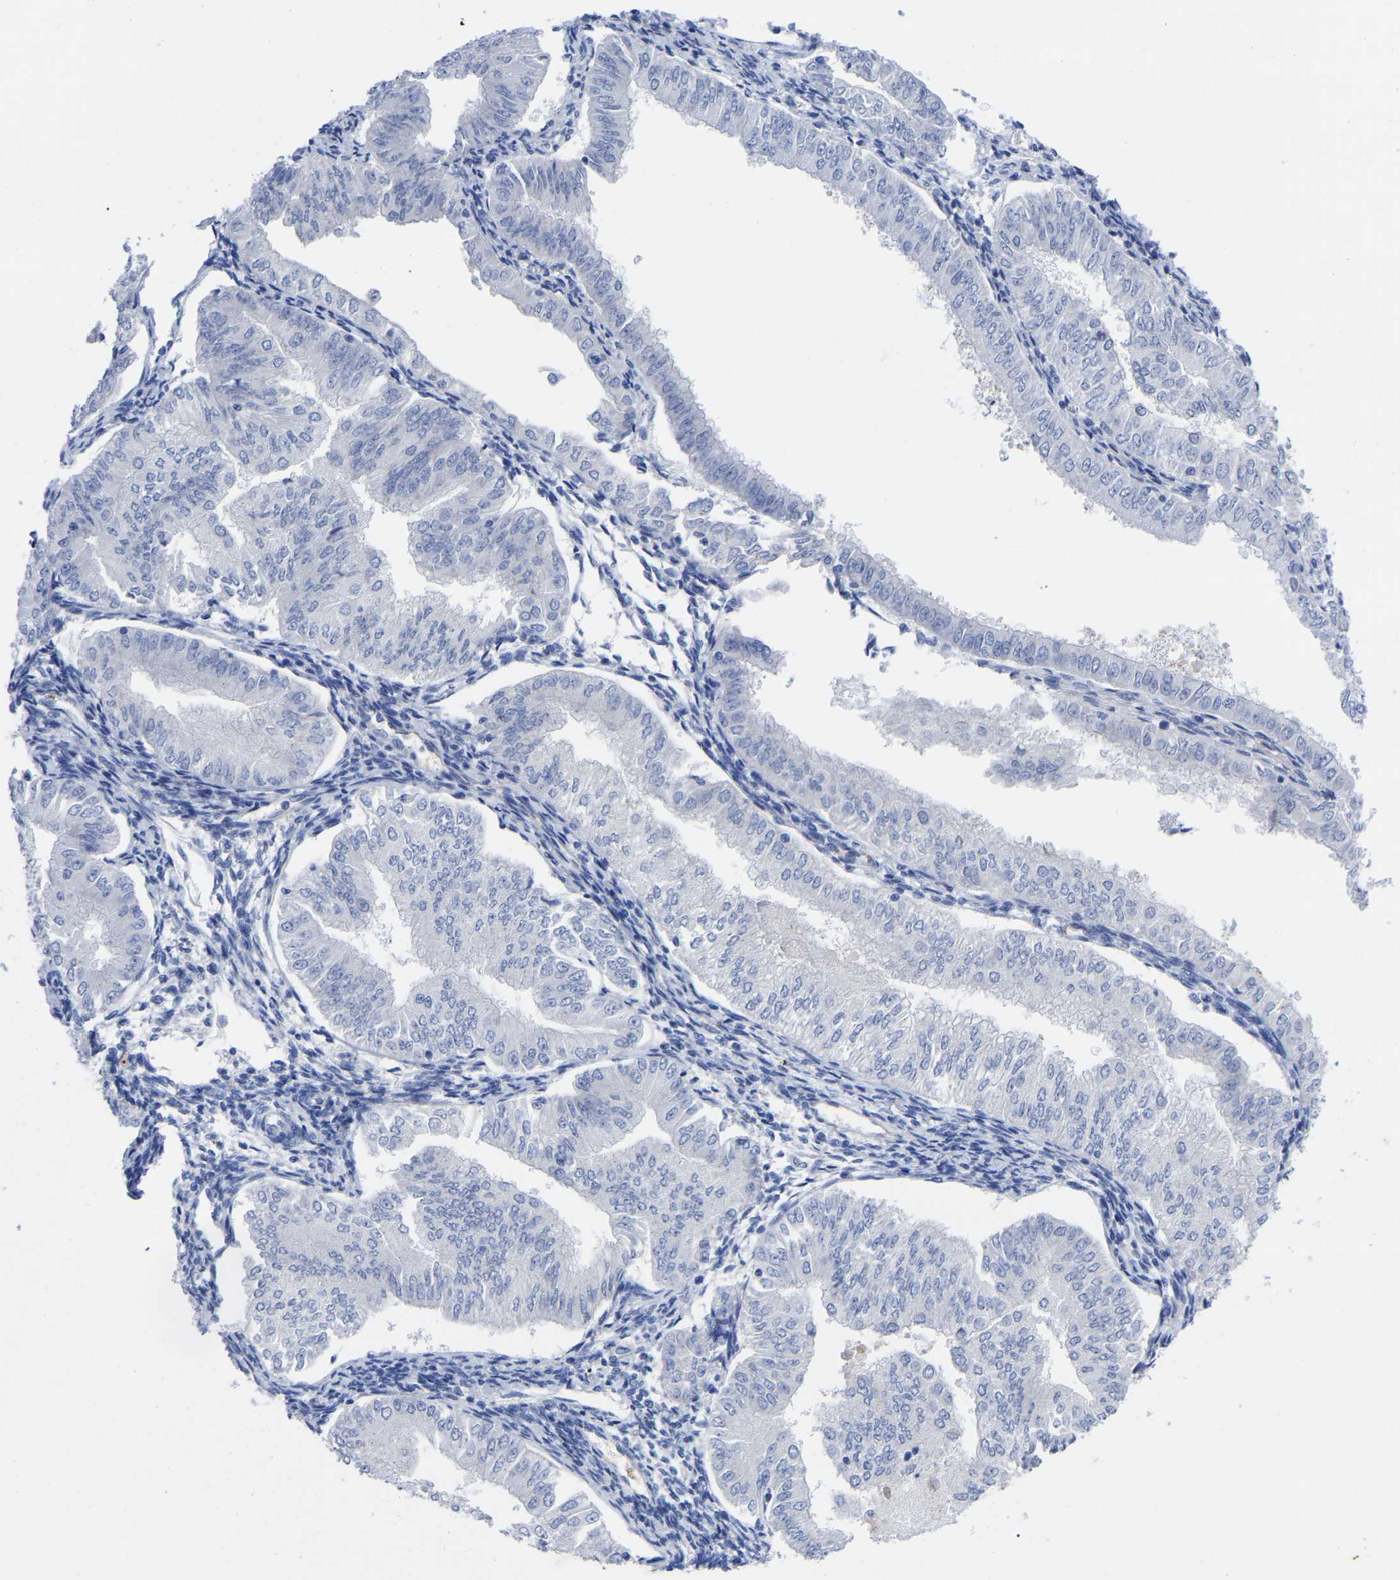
{"staining": {"intensity": "negative", "quantity": "none", "location": "none"}, "tissue": "endometrial cancer", "cell_type": "Tumor cells", "image_type": "cancer", "snomed": [{"axis": "morphology", "description": "Normal tissue, NOS"}, {"axis": "morphology", "description": "Adenocarcinoma, NOS"}, {"axis": "topography", "description": "Endometrium"}], "caption": "Human endometrial cancer stained for a protein using immunohistochemistry (IHC) demonstrates no staining in tumor cells.", "gene": "GDF3", "patient": {"sex": "female", "age": 53}}